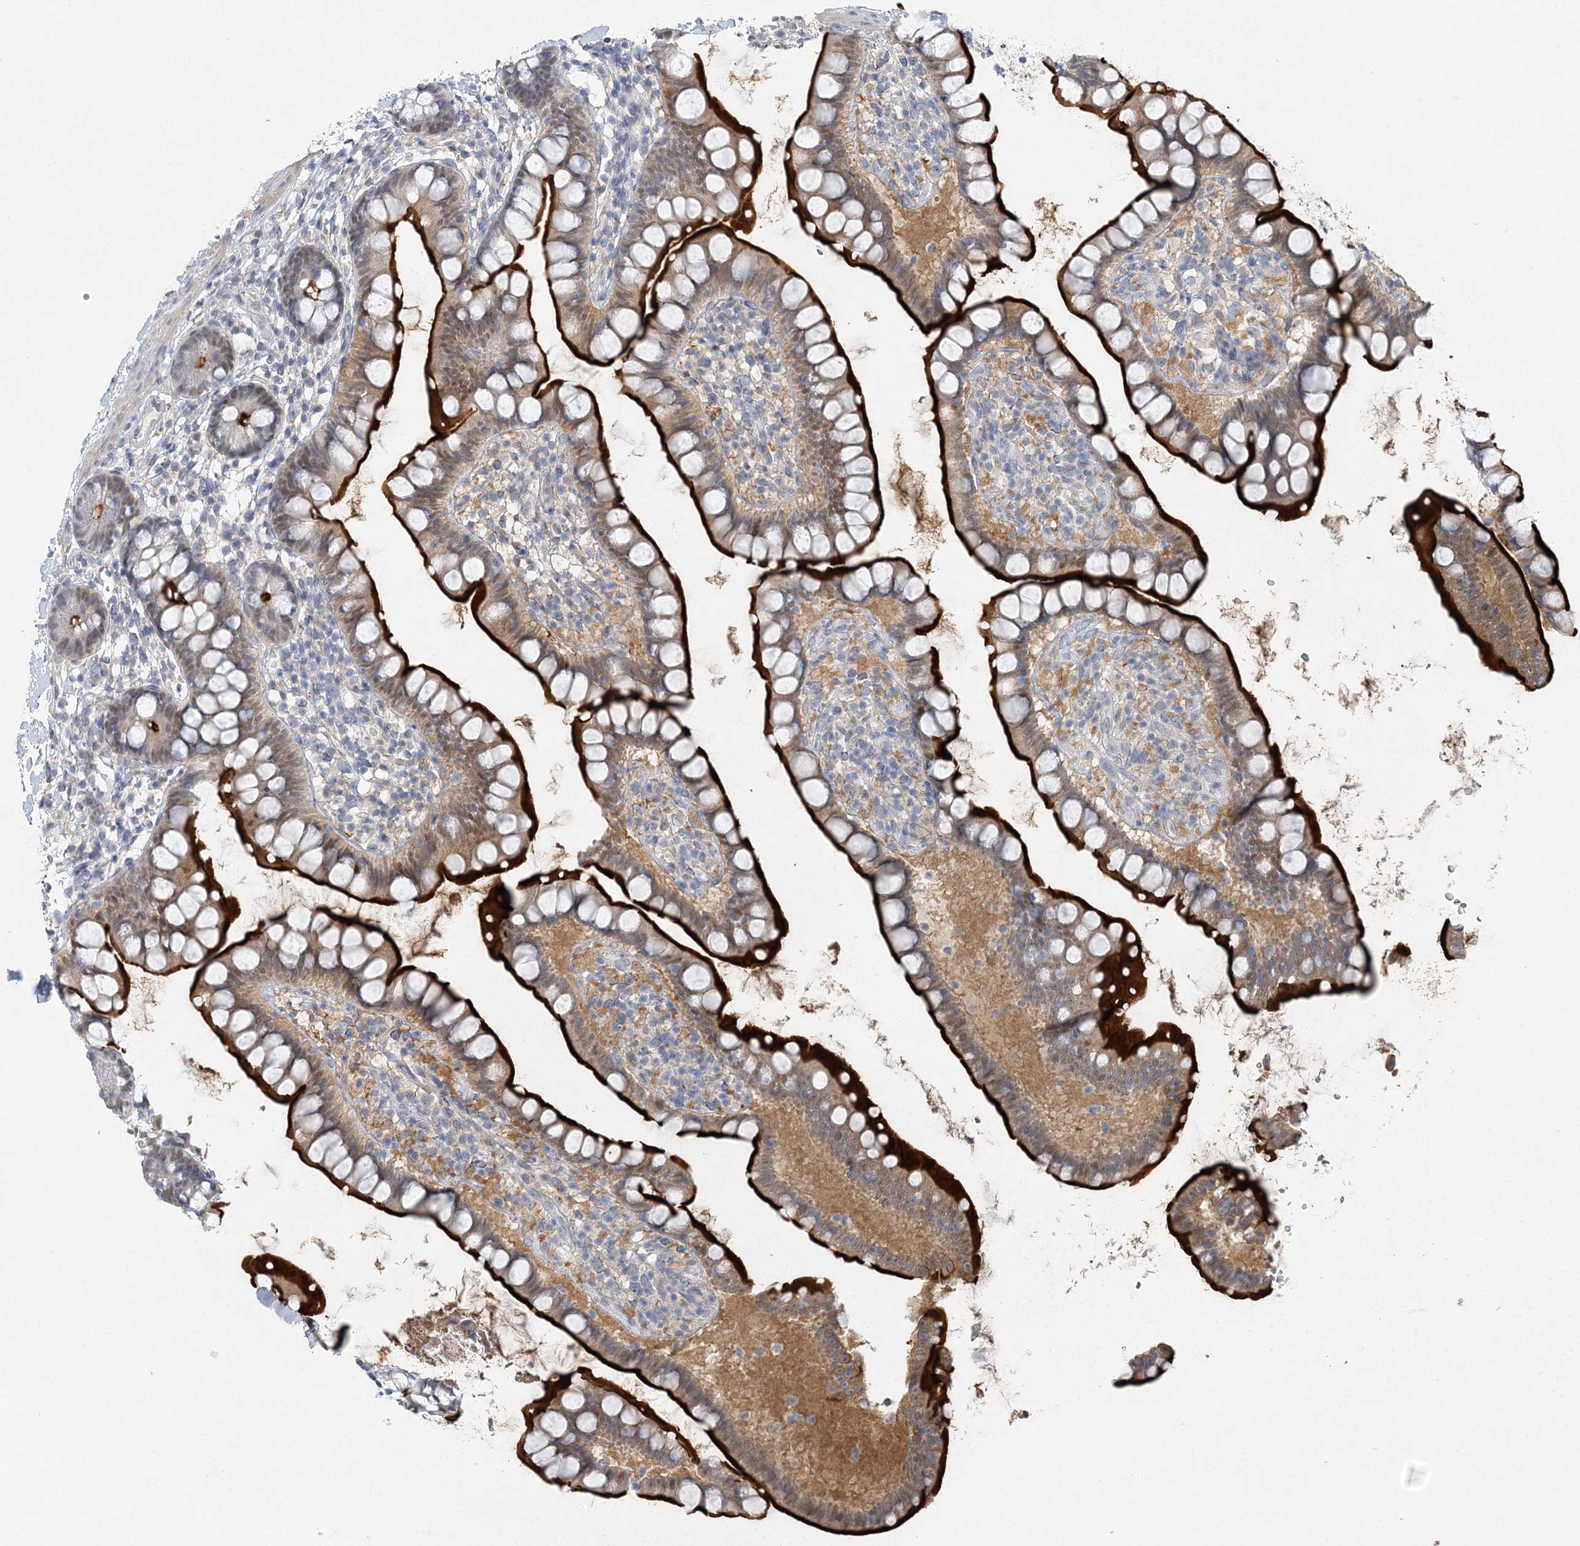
{"staining": {"intensity": "strong", "quantity": ">75%", "location": "cytoplasmic/membranous"}, "tissue": "small intestine", "cell_type": "Glandular cells", "image_type": "normal", "snomed": [{"axis": "morphology", "description": "Normal tissue, NOS"}, {"axis": "topography", "description": "Small intestine"}], "caption": "Immunohistochemistry staining of normal small intestine, which reveals high levels of strong cytoplasmic/membranous expression in about >75% of glandular cells indicating strong cytoplasmic/membranous protein staining. The staining was performed using DAB (brown) for protein detection and nuclei were counterstained in hematoxylin (blue).", "gene": "MAT2B", "patient": {"sex": "female", "age": 84}}